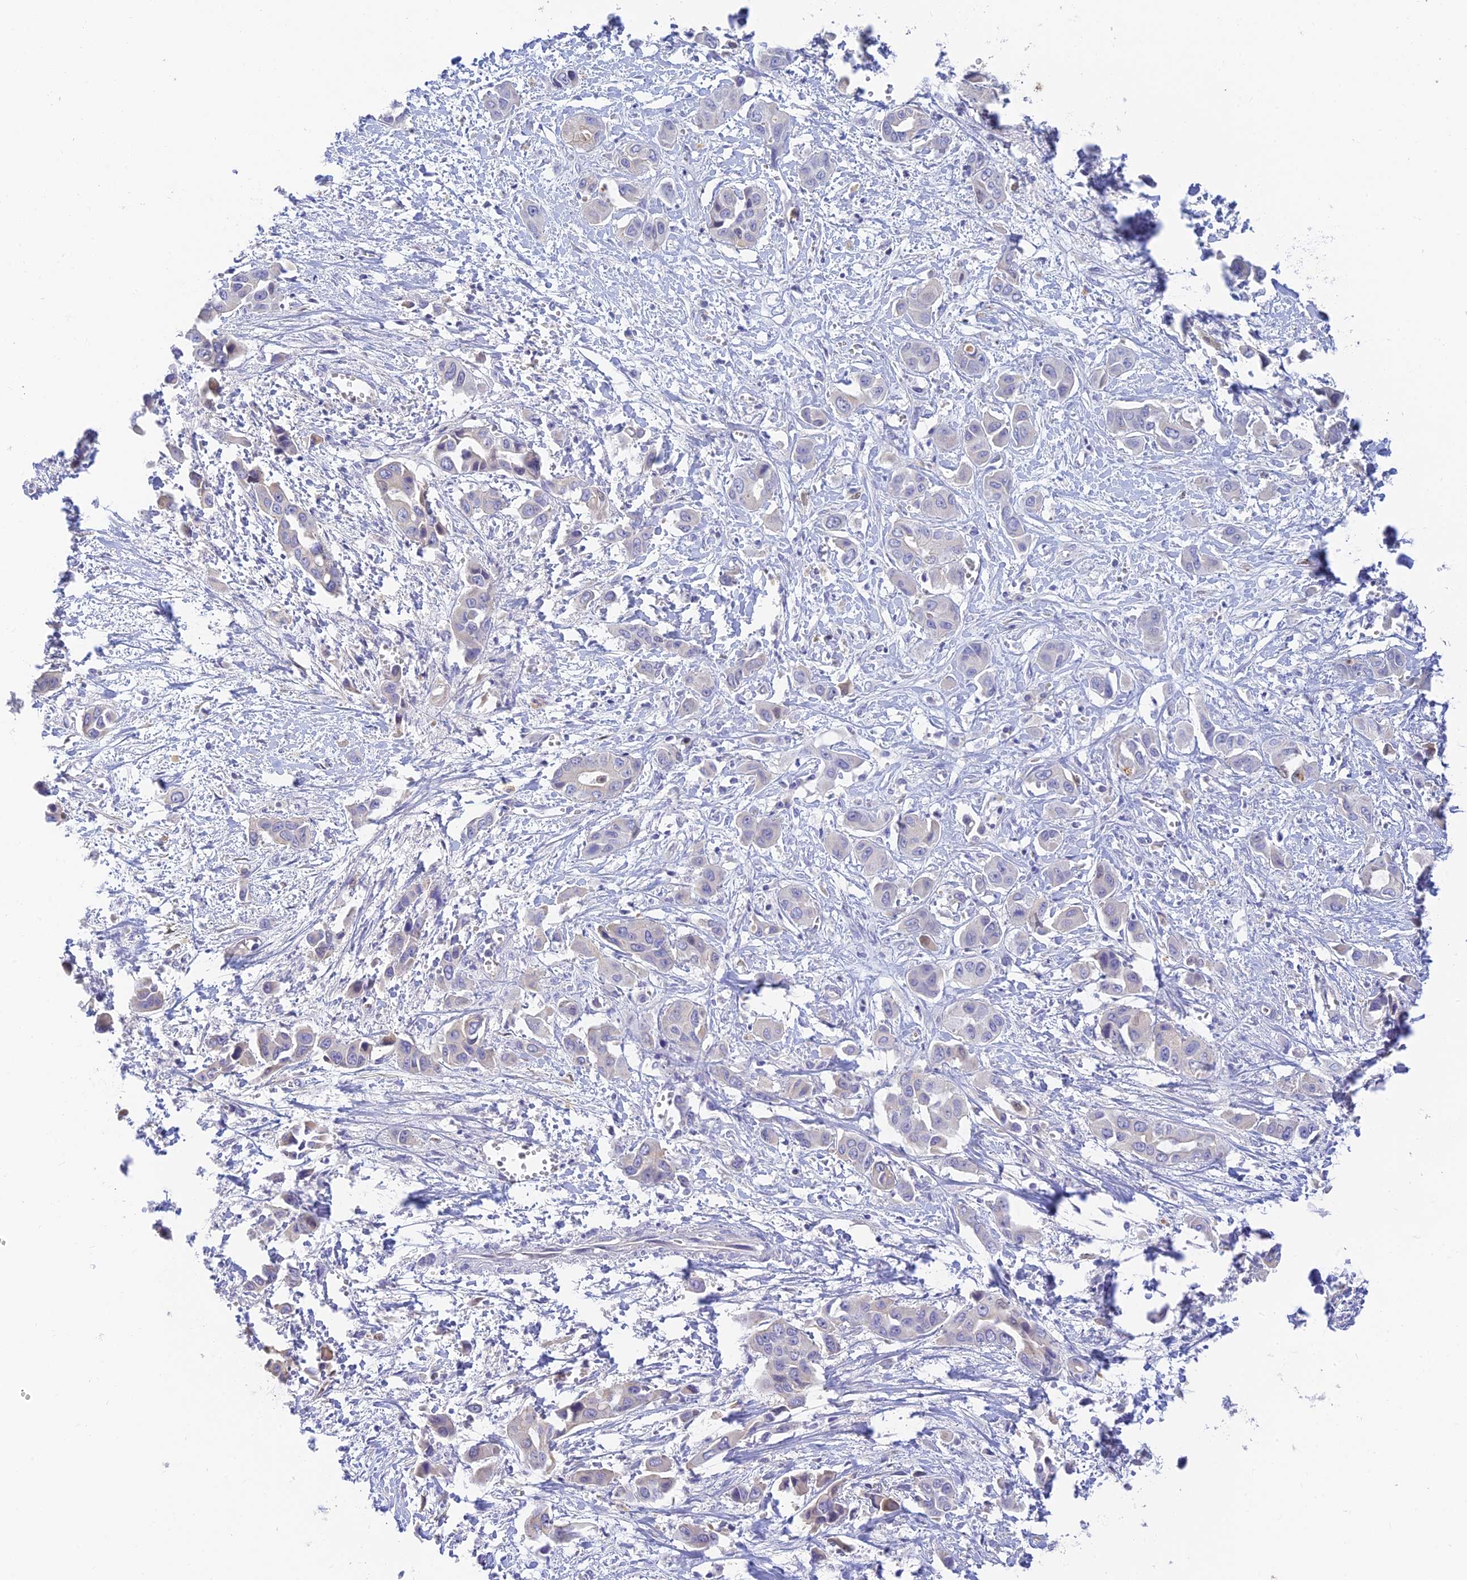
{"staining": {"intensity": "negative", "quantity": "none", "location": "none"}, "tissue": "liver cancer", "cell_type": "Tumor cells", "image_type": "cancer", "snomed": [{"axis": "morphology", "description": "Cholangiocarcinoma"}, {"axis": "topography", "description": "Liver"}], "caption": "High magnification brightfield microscopy of liver cancer (cholangiocarcinoma) stained with DAB (3,3'-diaminobenzidine) (brown) and counterstained with hematoxylin (blue): tumor cells show no significant staining.", "gene": "INTS13", "patient": {"sex": "female", "age": 52}}